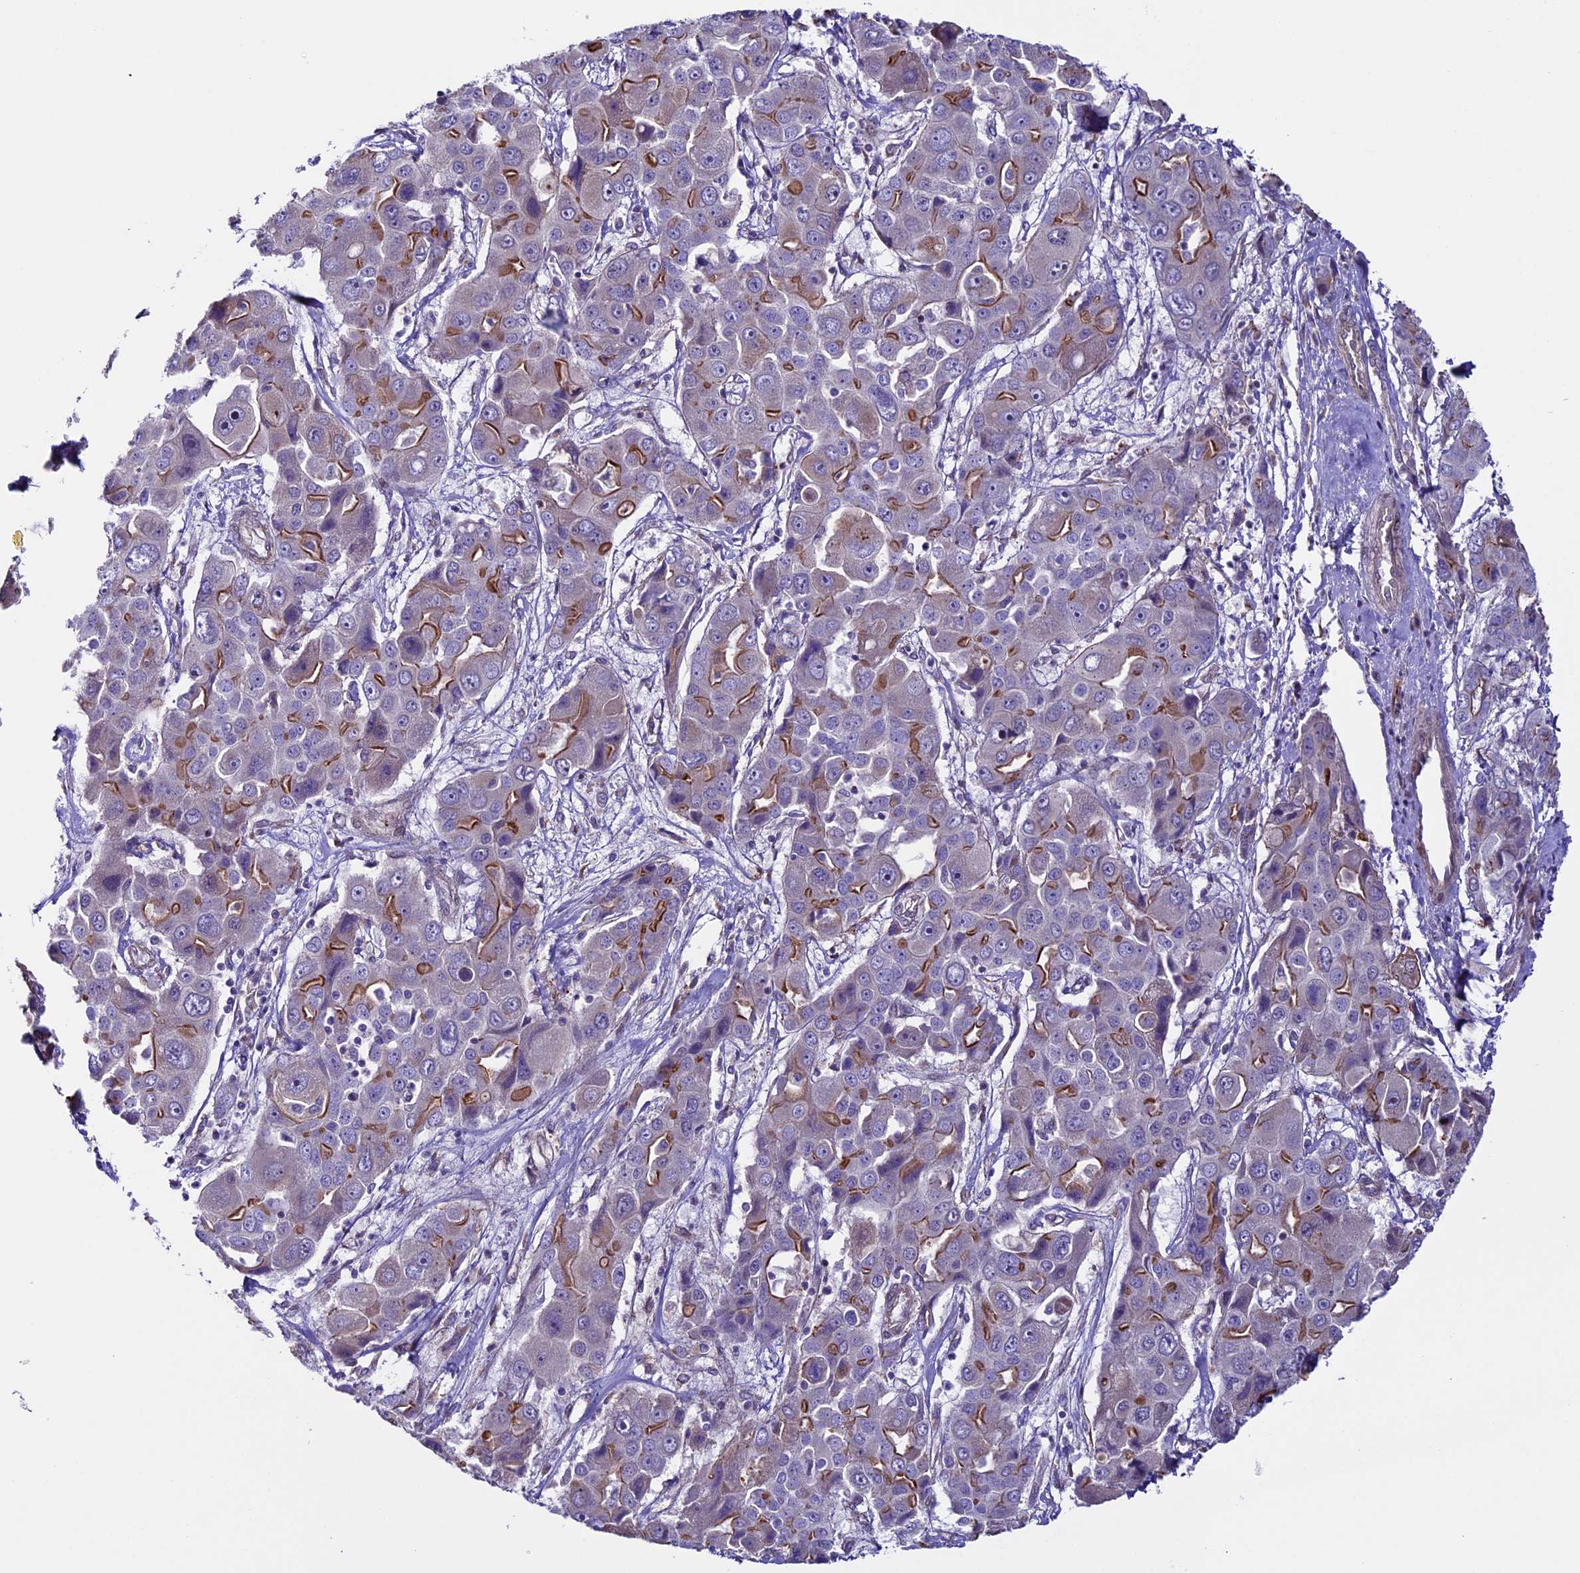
{"staining": {"intensity": "moderate", "quantity": "<25%", "location": "cytoplasmic/membranous"}, "tissue": "liver cancer", "cell_type": "Tumor cells", "image_type": "cancer", "snomed": [{"axis": "morphology", "description": "Cholangiocarcinoma"}, {"axis": "topography", "description": "Liver"}], "caption": "Immunohistochemical staining of liver cancer demonstrates low levels of moderate cytoplasmic/membranous expression in about <25% of tumor cells.", "gene": "TMEM171", "patient": {"sex": "male", "age": 67}}